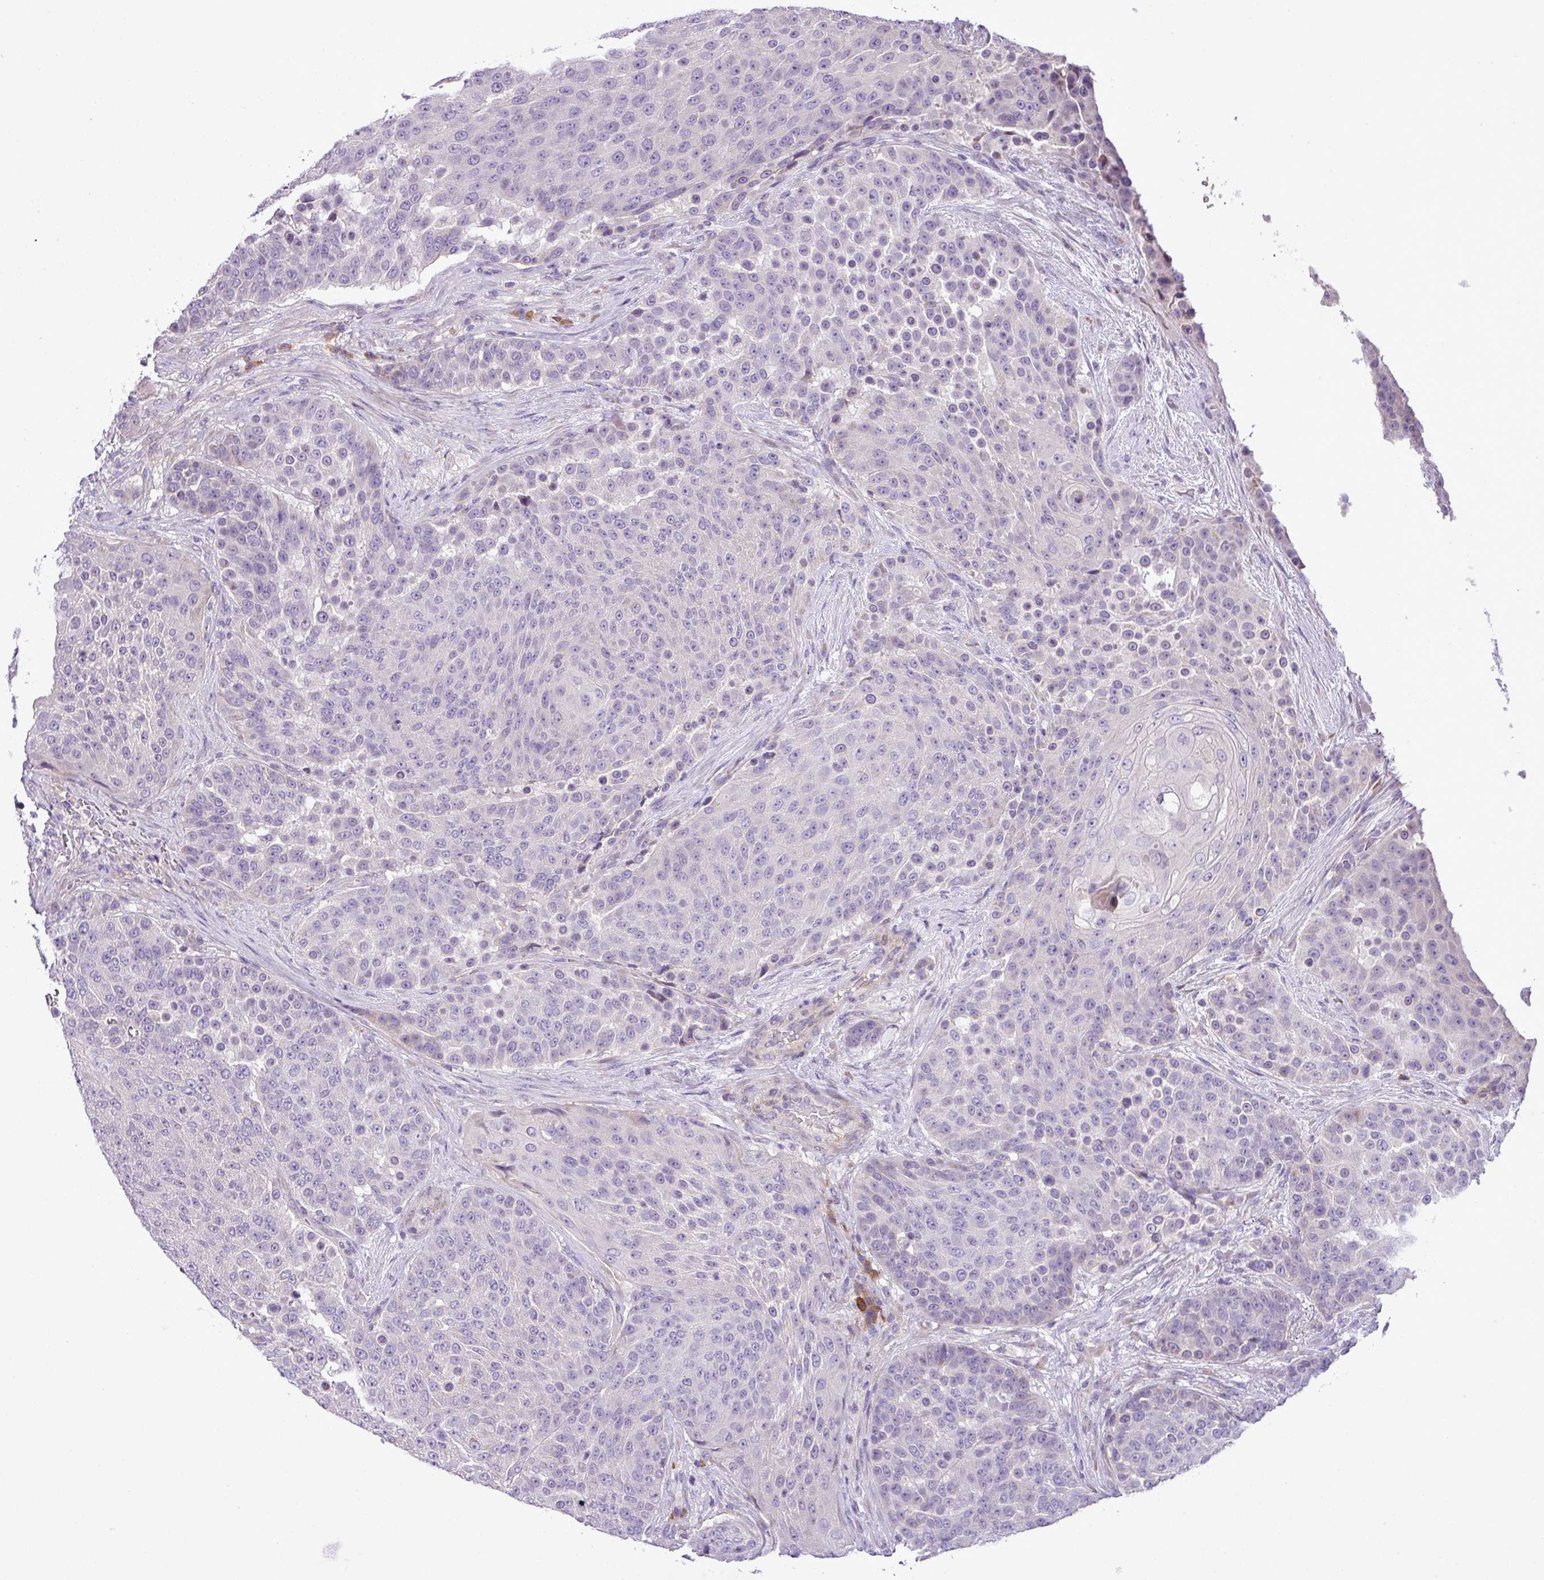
{"staining": {"intensity": "negative", "quantity": "none", "location": "none"}, "tissue": "urothelial cancer", "cell_type": "Tumor cells", "image_type": "cancer", "snomed": [{"axis": "morphology", "description": "Urothelial carcinoma, High grade"}, {"axis": "topography", "description": "Urinary bladder"}], "caption": "DAB immunohistochemical staining of human urothelial carcinoma (high-grade) reveals no significant staining in tumor cells.", "gene": "MOCS3", "patient": {"sex": "female", "age": 63}}